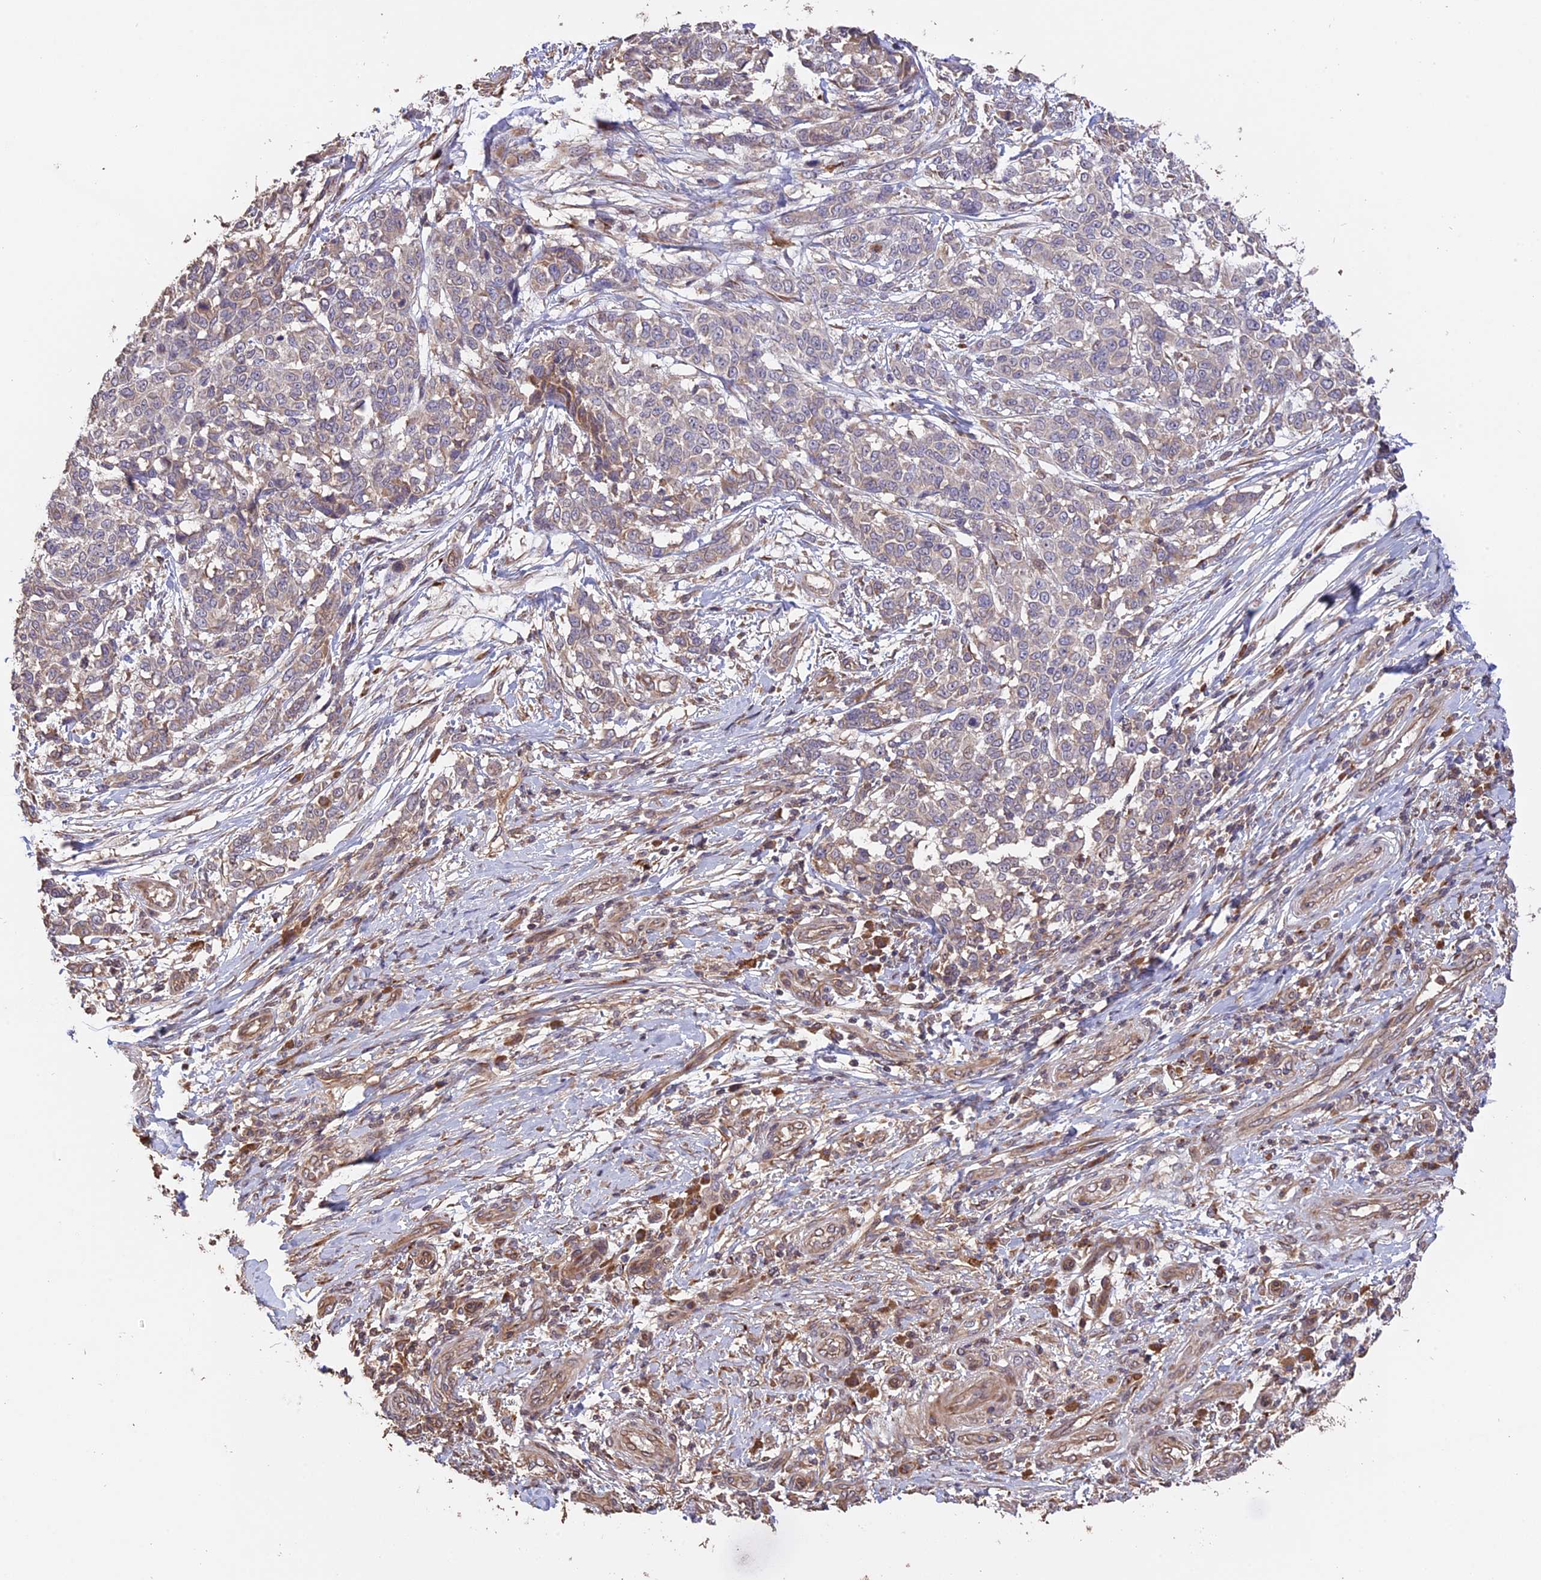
{"staining": {"intensity": "negative", "quantity": "none", "location": "none"}, "tissue": "melanoma", "cell_type": "Tumor cells", "image_type": "cancer", "snomed": [{"axis": "morphology", "description": "Malignant melanoma, NOS"}, {"axis": "topography", "description": "Skin"}], "caption": "Human malignant melanoma stained for a protein using IHC shows no positivity in tumor cells.", "gene": "RASAL1", "patient": {"sex": "male", "age": 49}}